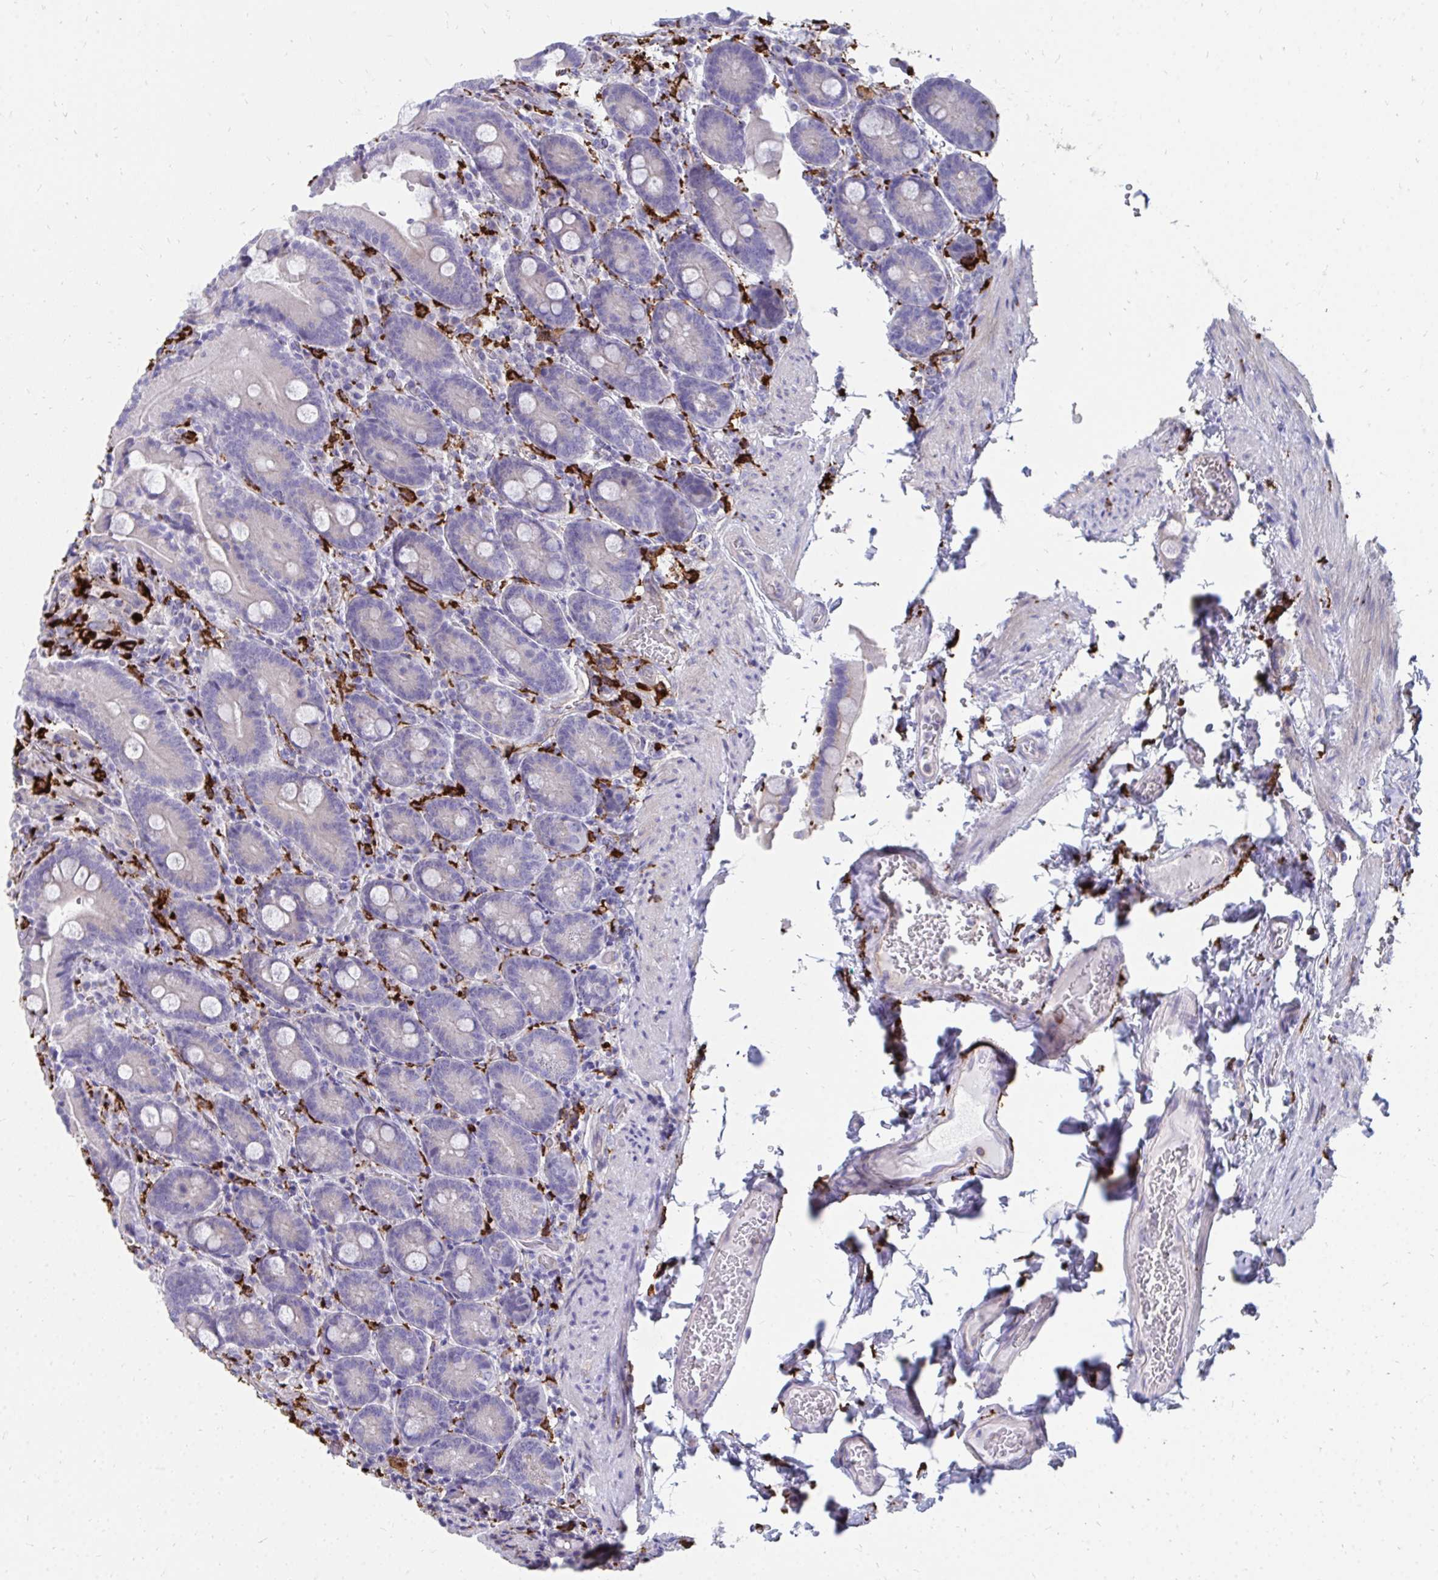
{"staining": {"intensity": "weak", "quantity": "<25%", "location": "cytoplasmic/membranous"}, "tissue": "duodenum", "cell_type": "Glandular cells", "image_type": "normal", "snomed": [{"axis": "morphology", "description": "Normal tissue, NOS"}, {"axis": "topography", "description": "Duodenum"}], "caption": "IHC micrograph of benign duodenum stained for a protein (brown), which exhibits no staining in glandular cells.", "gene": "CD163", "patient": {"sex": "female", "age": 62}}